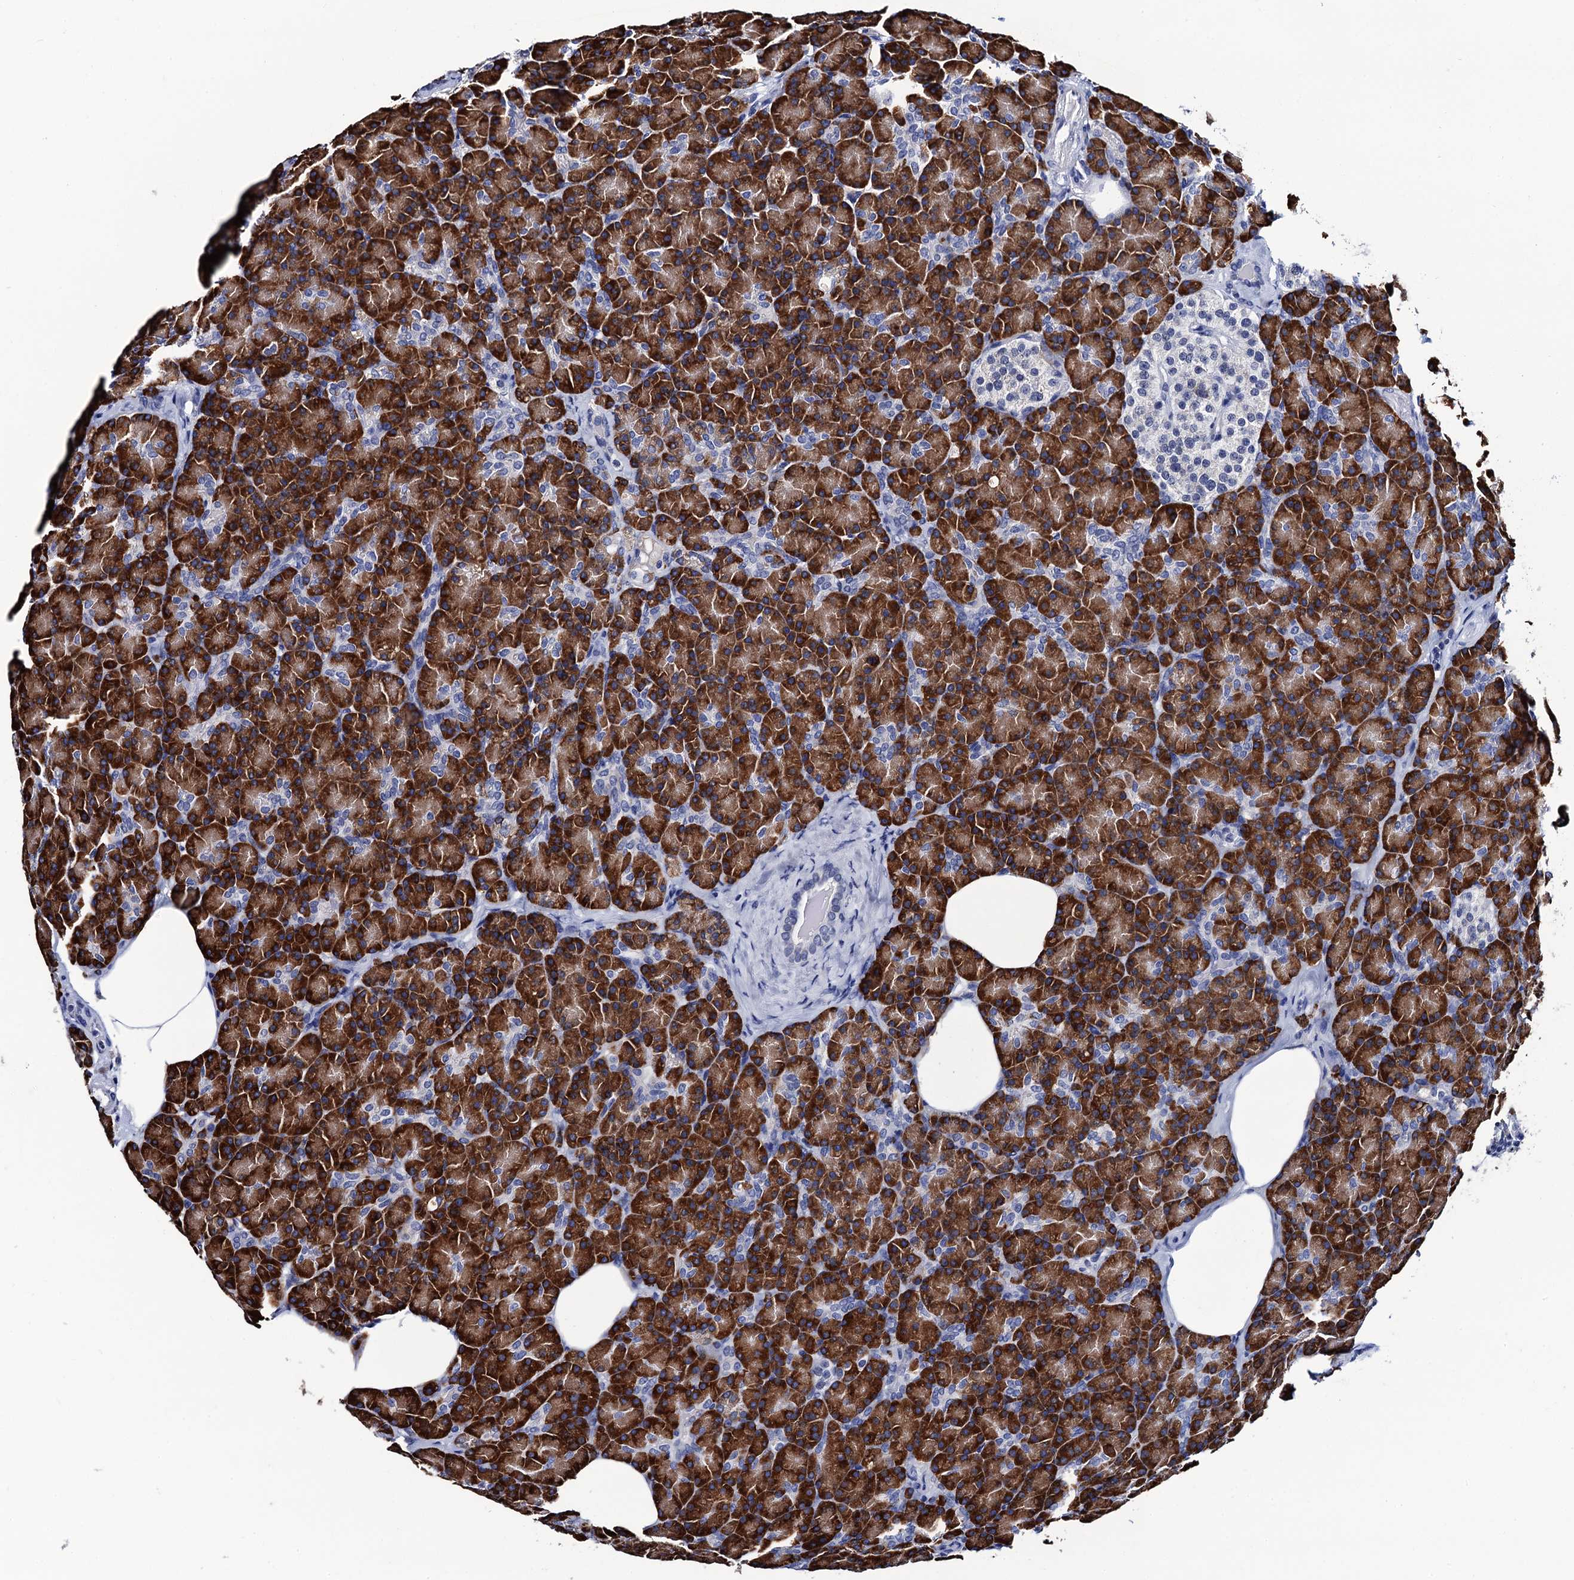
{"staining": {"intensity": "strong", "quantity": ">75%", "location": "cytoplasmic/membranous"}, "tissue": "pancreas", "cell_type": "Exocrine glandular cells", "image_type": "normal", "snomed": [{"axis": "morphology", "description": "Normal tissue, NOS"}, {"axis": "topography", "description": "Pancreas"}], "caption": "Immunohistochemical staining of normal human pancreas reveals >75% levels of strong cytoplasmic/membranous protein positivity in approximately >75% of exocrine glandular cells. (DAB (3,3'-diaminobenzidine) IHC, brown staining for protein, blue staining for nuclei).", "gene": "SLC7A10", "patient": {"sex": "female", "age": 43}}